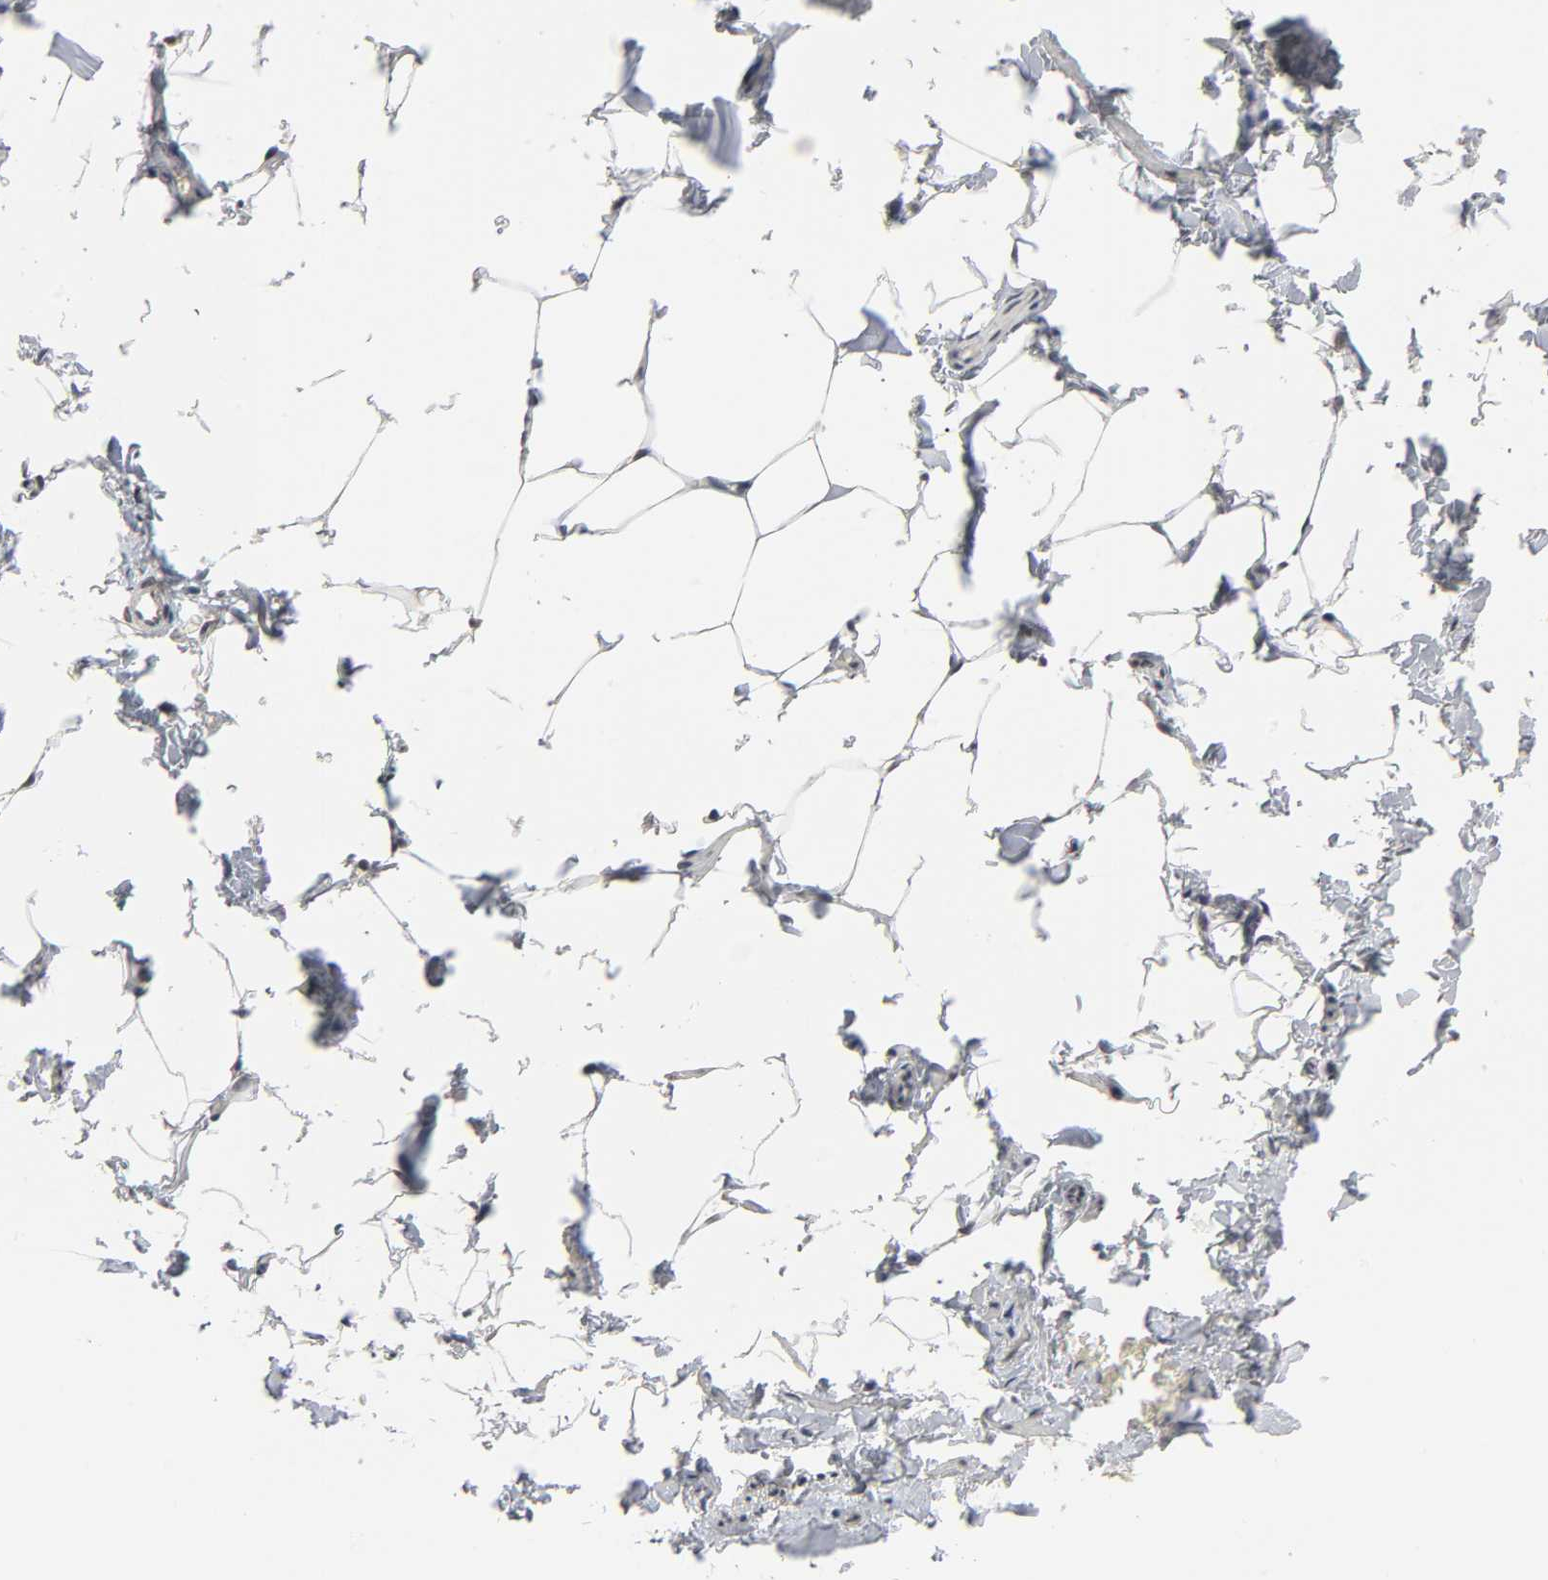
{"staining": {"intensity": "moderate", "quantity": ">75%", "location": "nuclear"}, "tissue": "adipose tissue", "cell_type": "Adipocytes", "image_type": "normal", "snomed": [{"axis": "morphology", "description": "Normal tissue, NOS"}, {"axis": "topography", "description": "Vascular tissue"}], "caption": "Immunohistochemical staining of normal human adipose tissue exhibits >75% levels of moderate nuclear protein positivity in about >75% of adipocytes.", "gene": "TRIM33", "patient": {"sex": "male", "age": 41}}